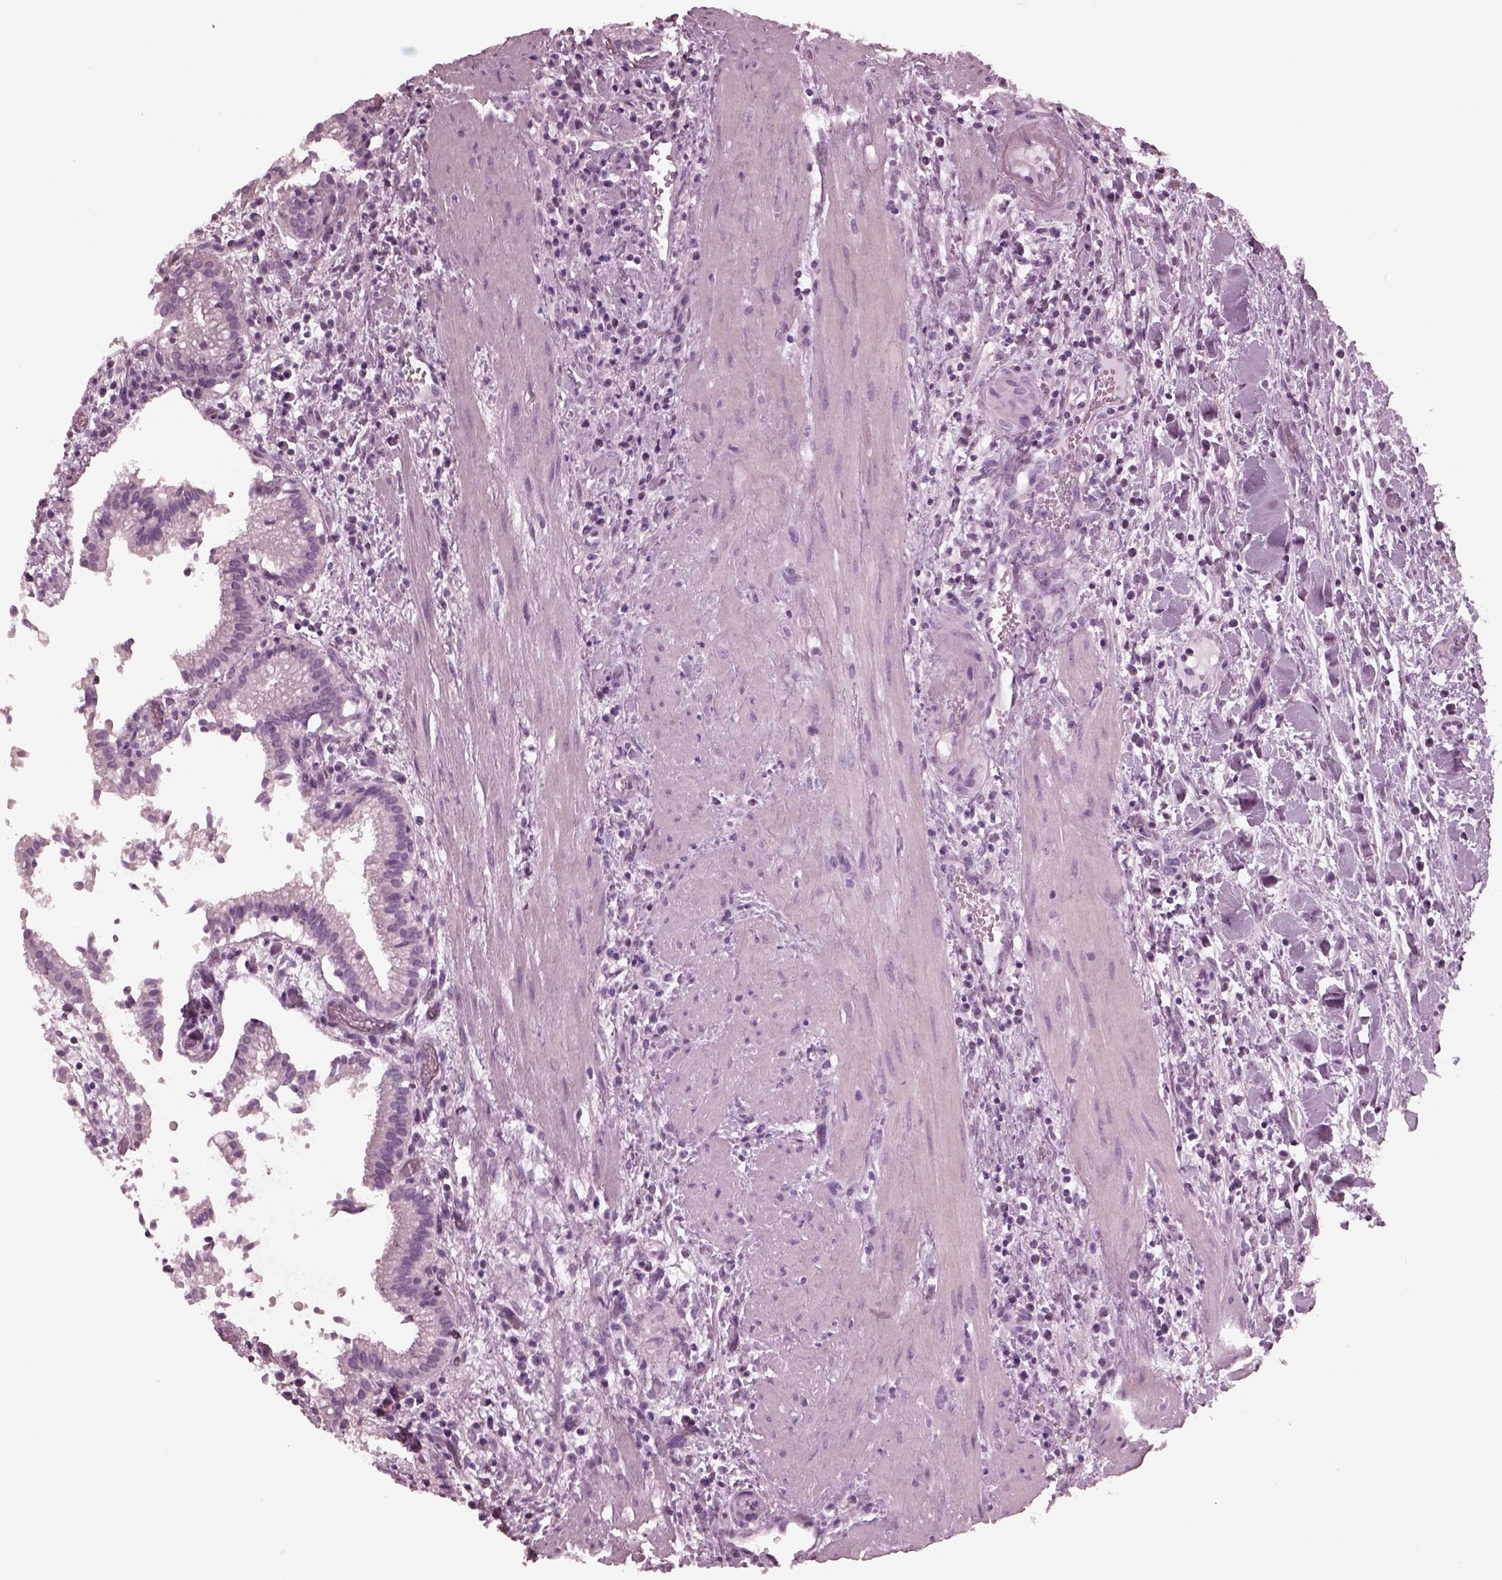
{"staining": {"intensity": "negative", "quantity": "none", "location": "none"}, "tissue": "gallbladder", "cell_type": "Glandular cells", "image_type": "normal", "snomed": [{"axis": "morphology", "description": "Normal tissue, NOS"}, {"axis": "topography", "description": "Gallbladder"}], "caption": "Glandular cells are negative for brown protein staining in benign gallbladder. (Immunohistochemistry, brightfield microscopy, high magnification).", "gene": "GRM6", "patient": {"sex": "male", "age": 42}}